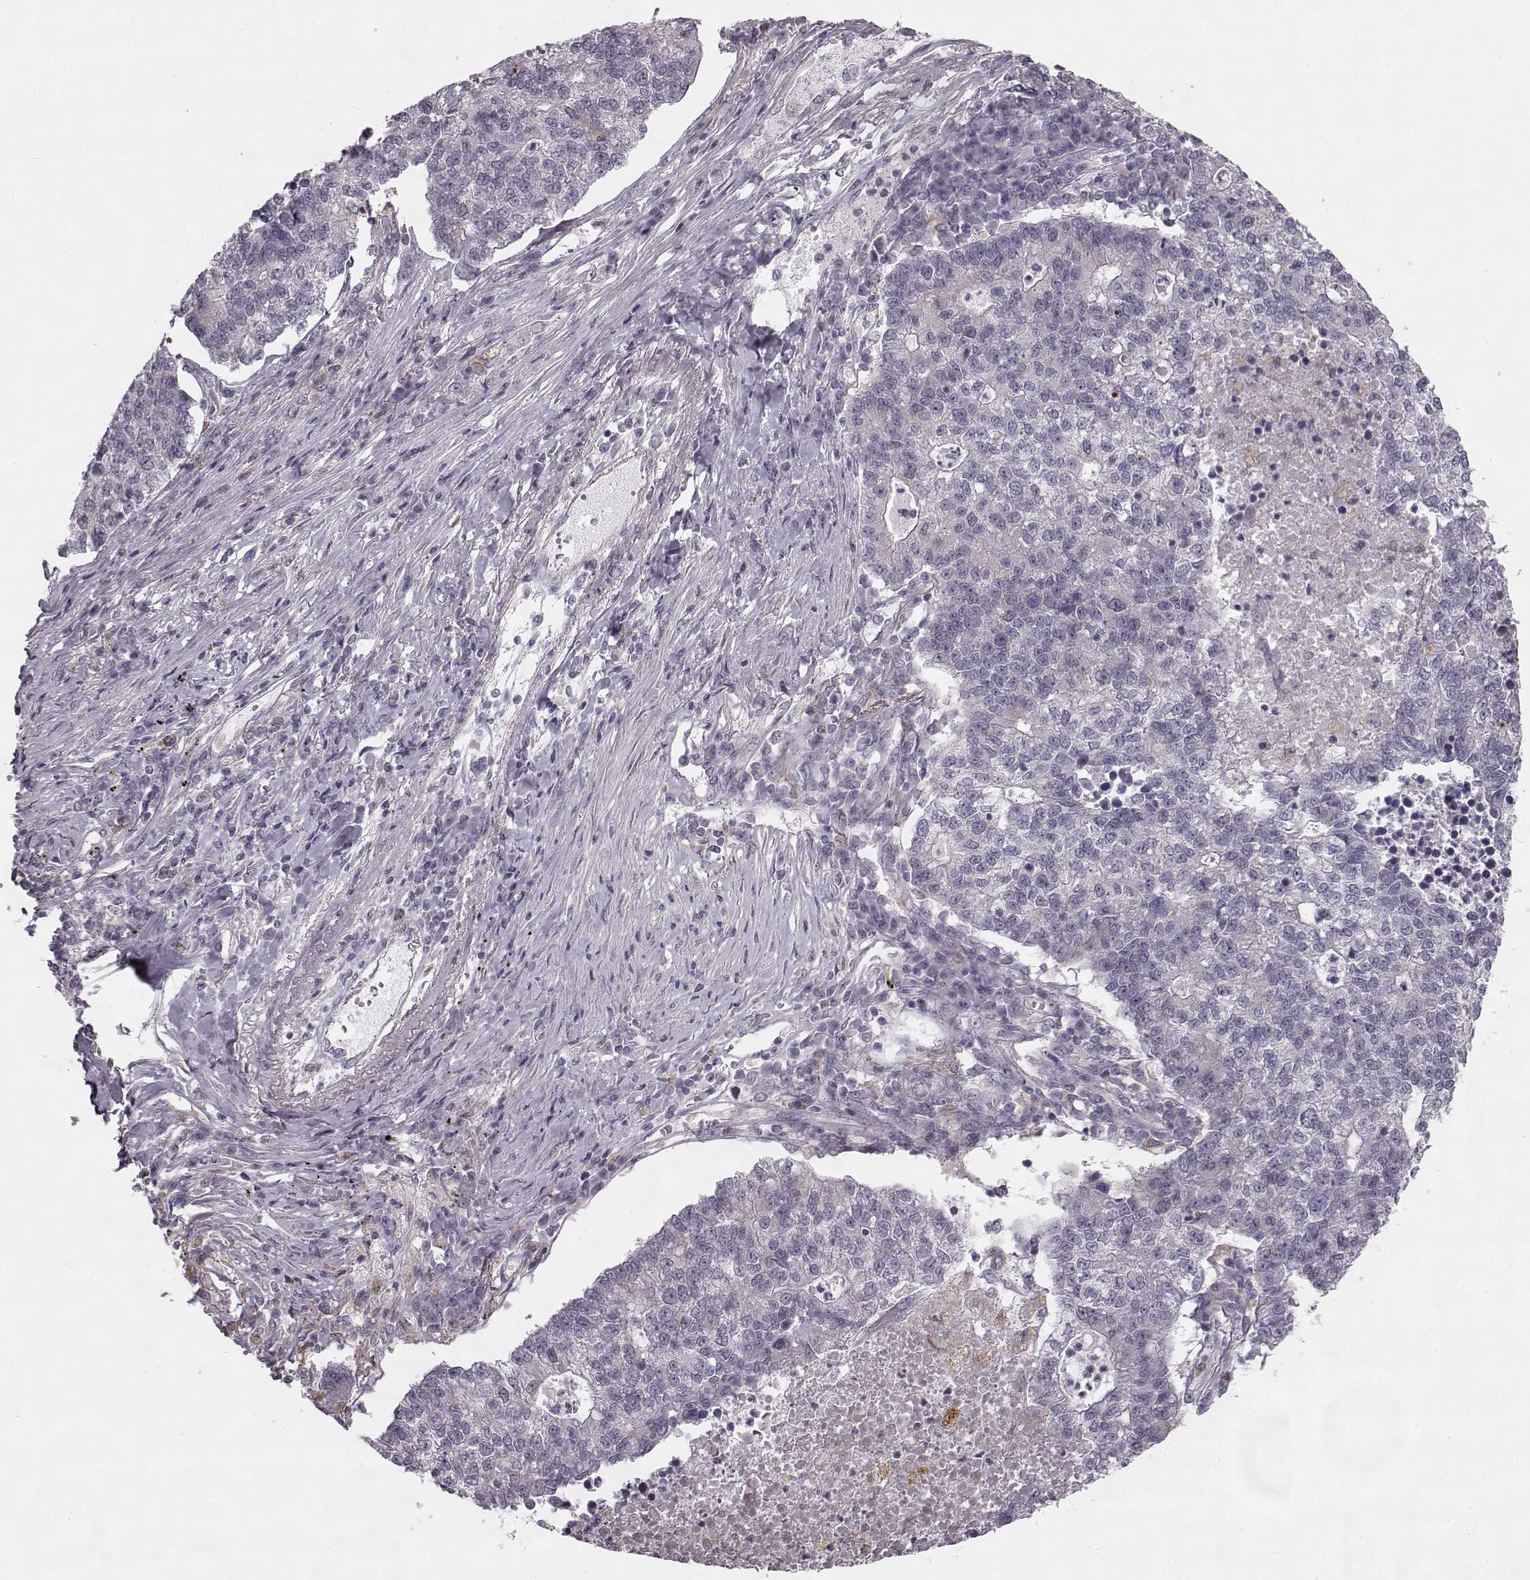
{"staining": {"intensity": "negative", "quantity": "none", "location": "none"}, "tissue": "lung cancer", "cell_type": "Tumor cells", "image_type": "cancer", "snomed": [{"axis": "morphology", "description": "Adenocarcinoma, NOS"}, {"axis": "topography", "description": "Lung"}], "caption": "Immunohistochemistry (IHC) image of lung cancer stained for a protein (brown), which shows no positivity in tumor cells.", "gene": "HMMR", "patient": {"sex": "male", "age": 57}}